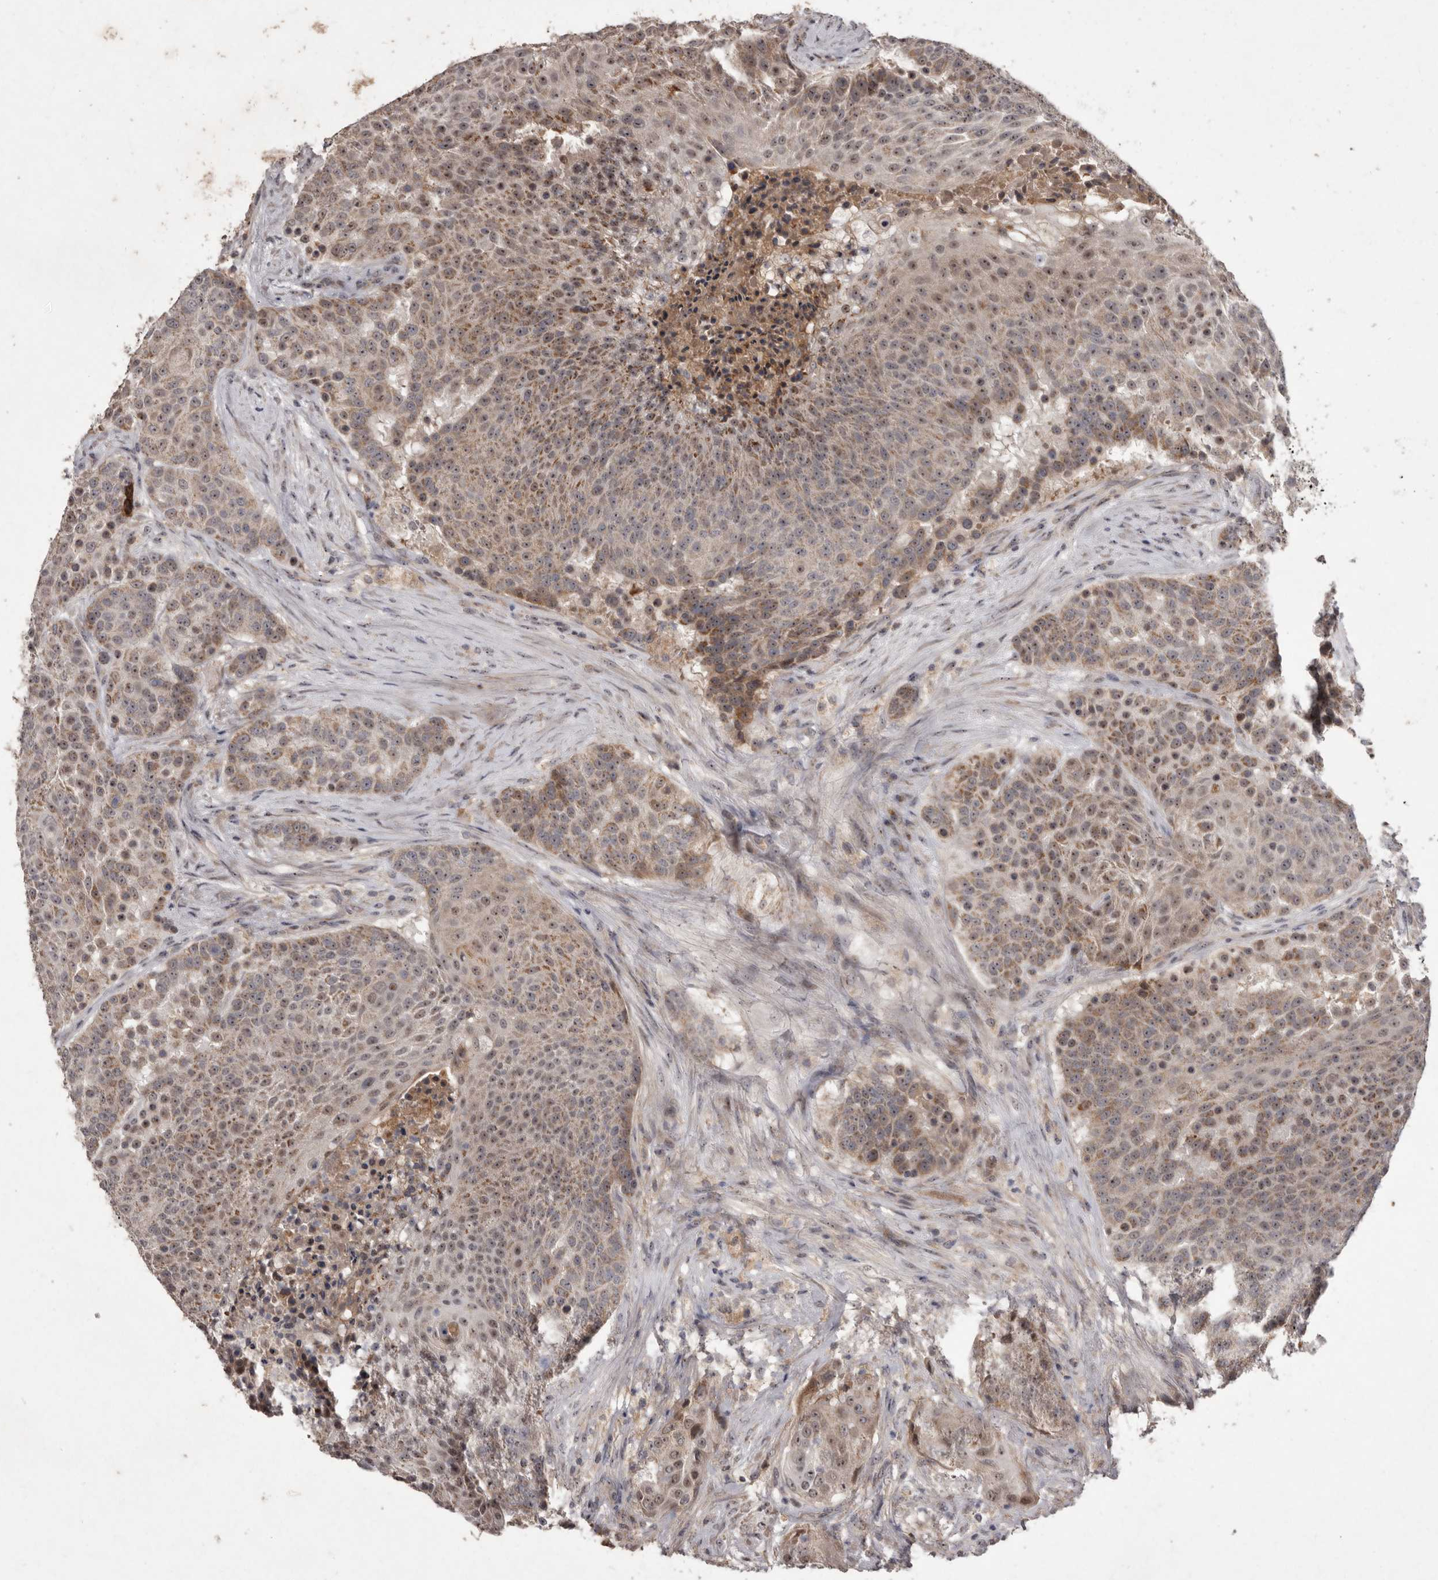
{"staining": {"intensity": "moderate", "quantity": ">75%", "location": "cytoplasmic/membranous,nuclear"}, "tissue": "urothelial cancer", "cell_type": "Tumor cells", "image_type": "cancer", "snomed": [{"axis": "morphology", "description": "Urothelial carcinoma, High grade"}, {"axis": "topography", "description": "Urinary bladder"}], "caption": "Human urothelial cancer stained for a protein (brown) displays moderate cytoplasmic/membranous and nuclear positive staining in approximately >75% of tumor cells.", "gene": "FLAD1", "patient": {"sex": "female", "age": 63}}